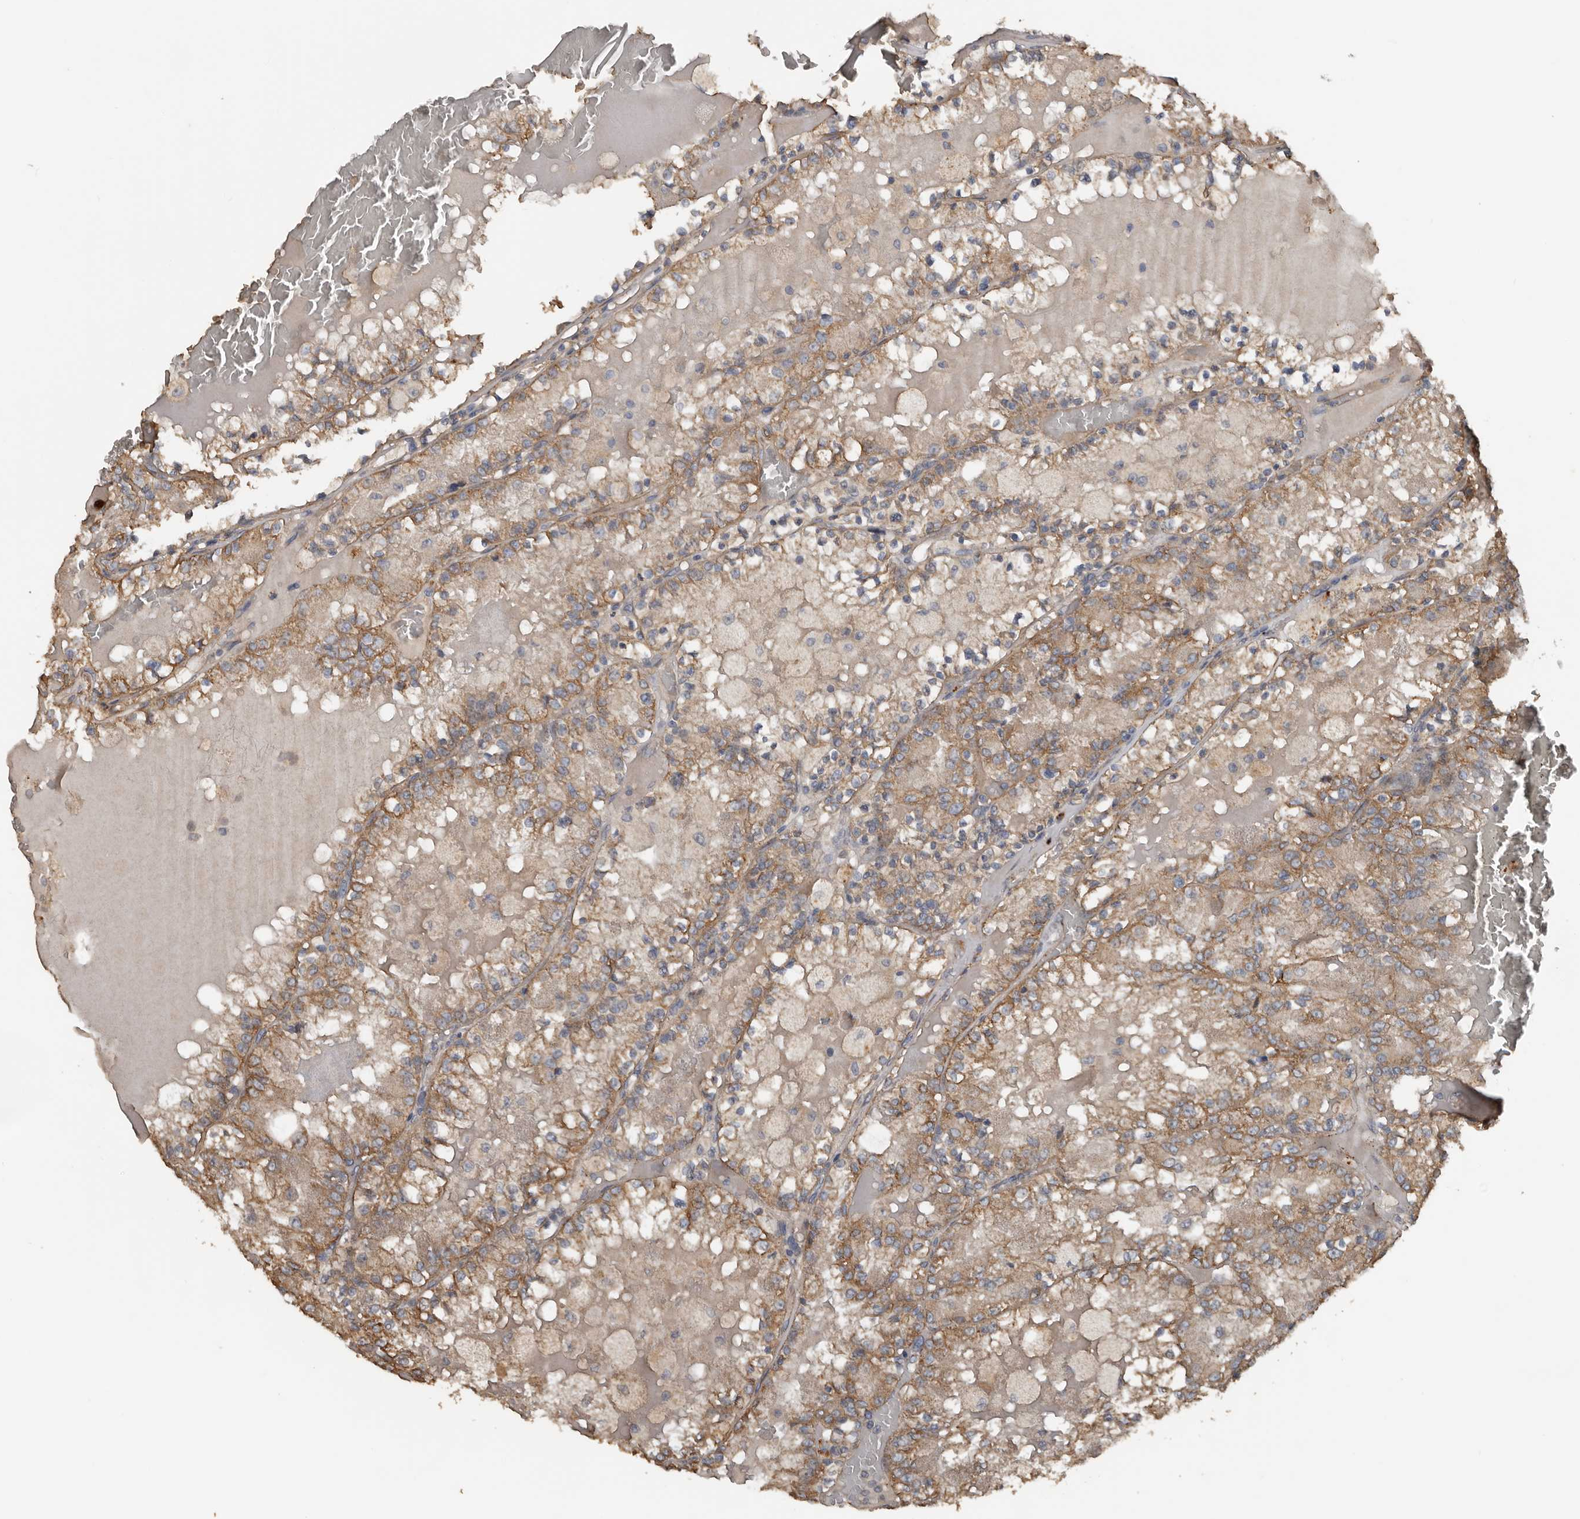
{"staining": {"intensity": "moderate", "quantity": "25%-75%", "location": "cytoplasmic/membranous"}, "tissue": "renal cancer", "cell_type": "Tumor cells", "image_type": "cancer", "snomed": [{"axis": "morphology", "description": "Adenocarcinoma, NOS"}, {"axis": "topography", "description": "Kidney"}], "caption": "Immunohistochemical staining of renal adenocarcinoma exhibits medium levels of moderate cytoplasmic/membranous staining in about 25%-75% of tumor cells. Immunohistochemistry stains the protein in brown and the nuclei are stained blue.", "gene": "HYAL4", "patient": {"sex": "female", "age": 56}}